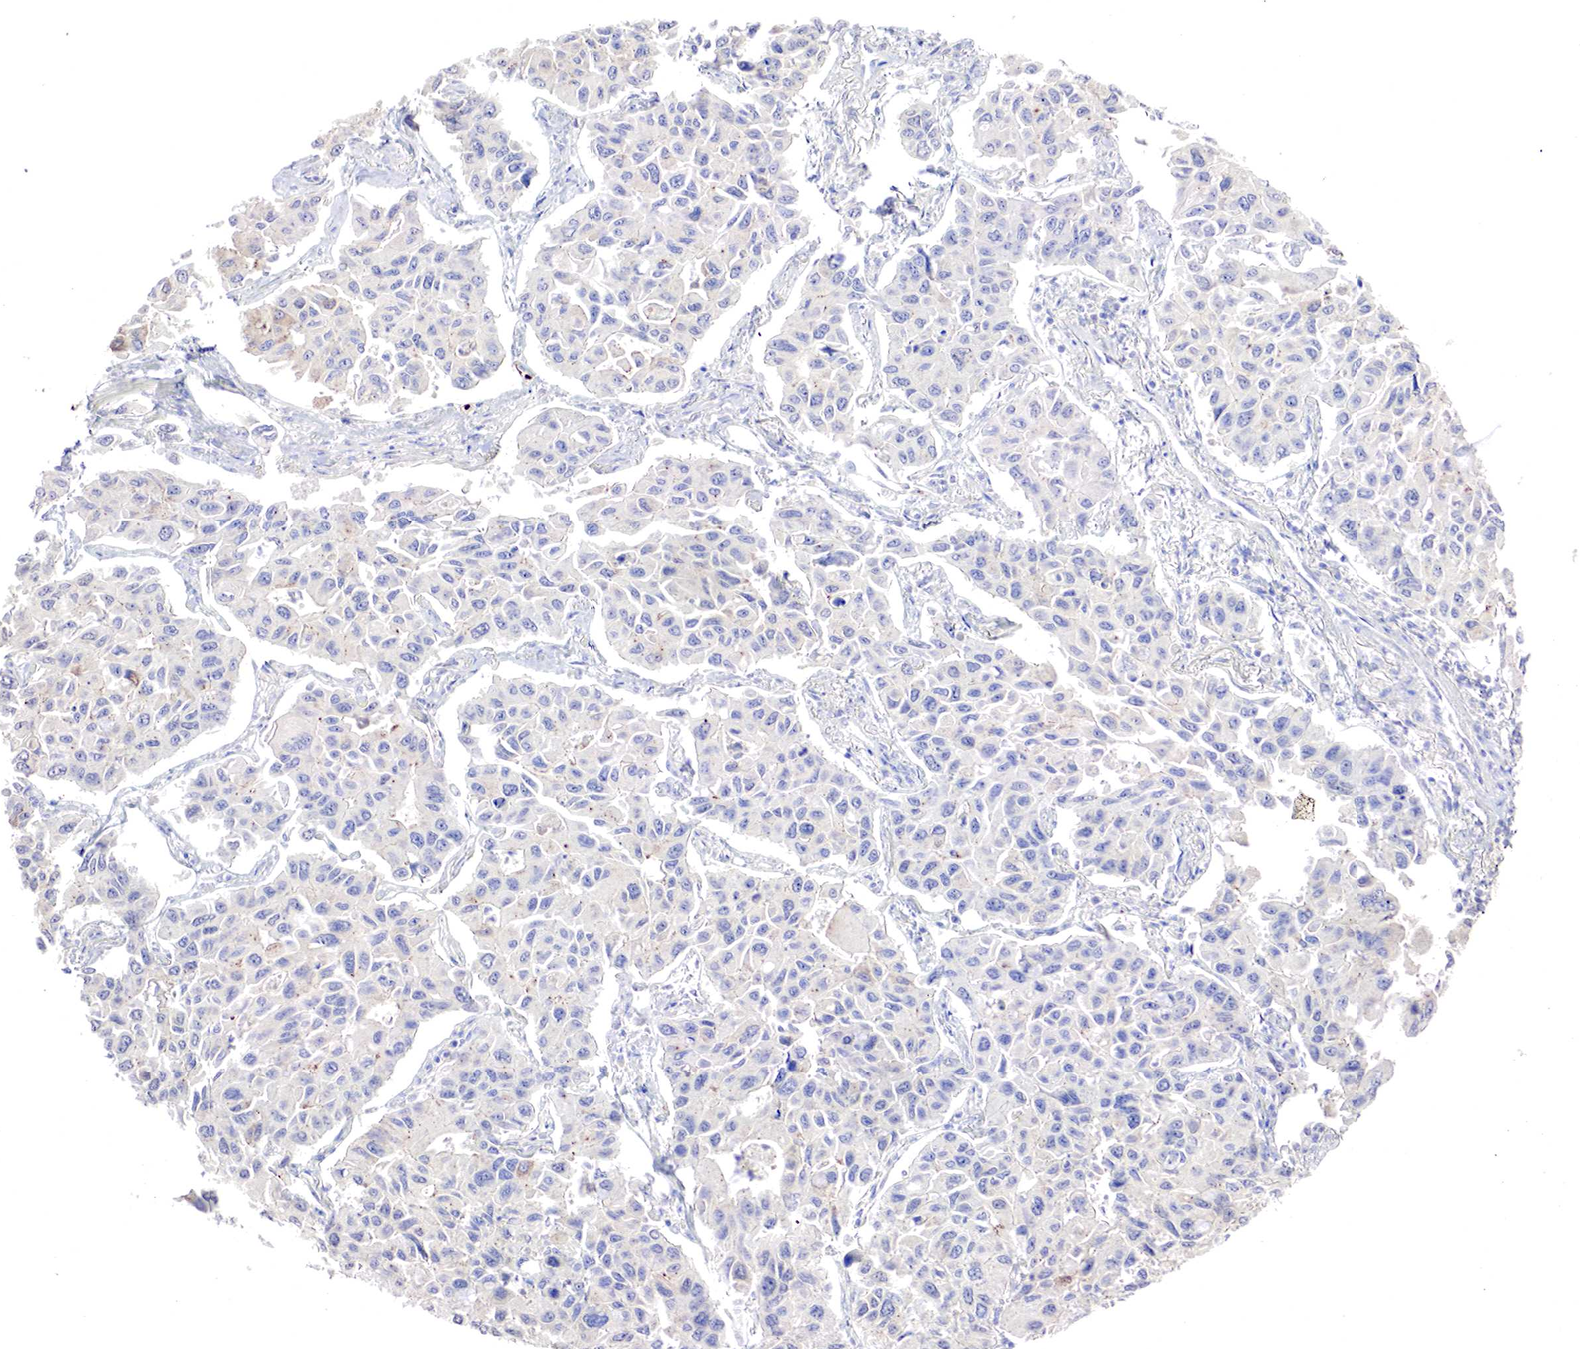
{"staining": {"intensity": "negative", "quantity": "none", "location": "none"}, "tissue": "lung cancer", "cell_type": "Tumor cells", "image_type": "cancer", "snomed": [{"axis": "morphology", "description": "Adenocarcinoma, NOS"}, {"axis": "topography", "description": "Lung"}], "caption": "Lung cancer (adenocarcinoma) was stained to show a protein in brown. There is no significant expression in tumor cells.", "gene": "GATA1", "patient": {"sex": "male", "age": 64}}